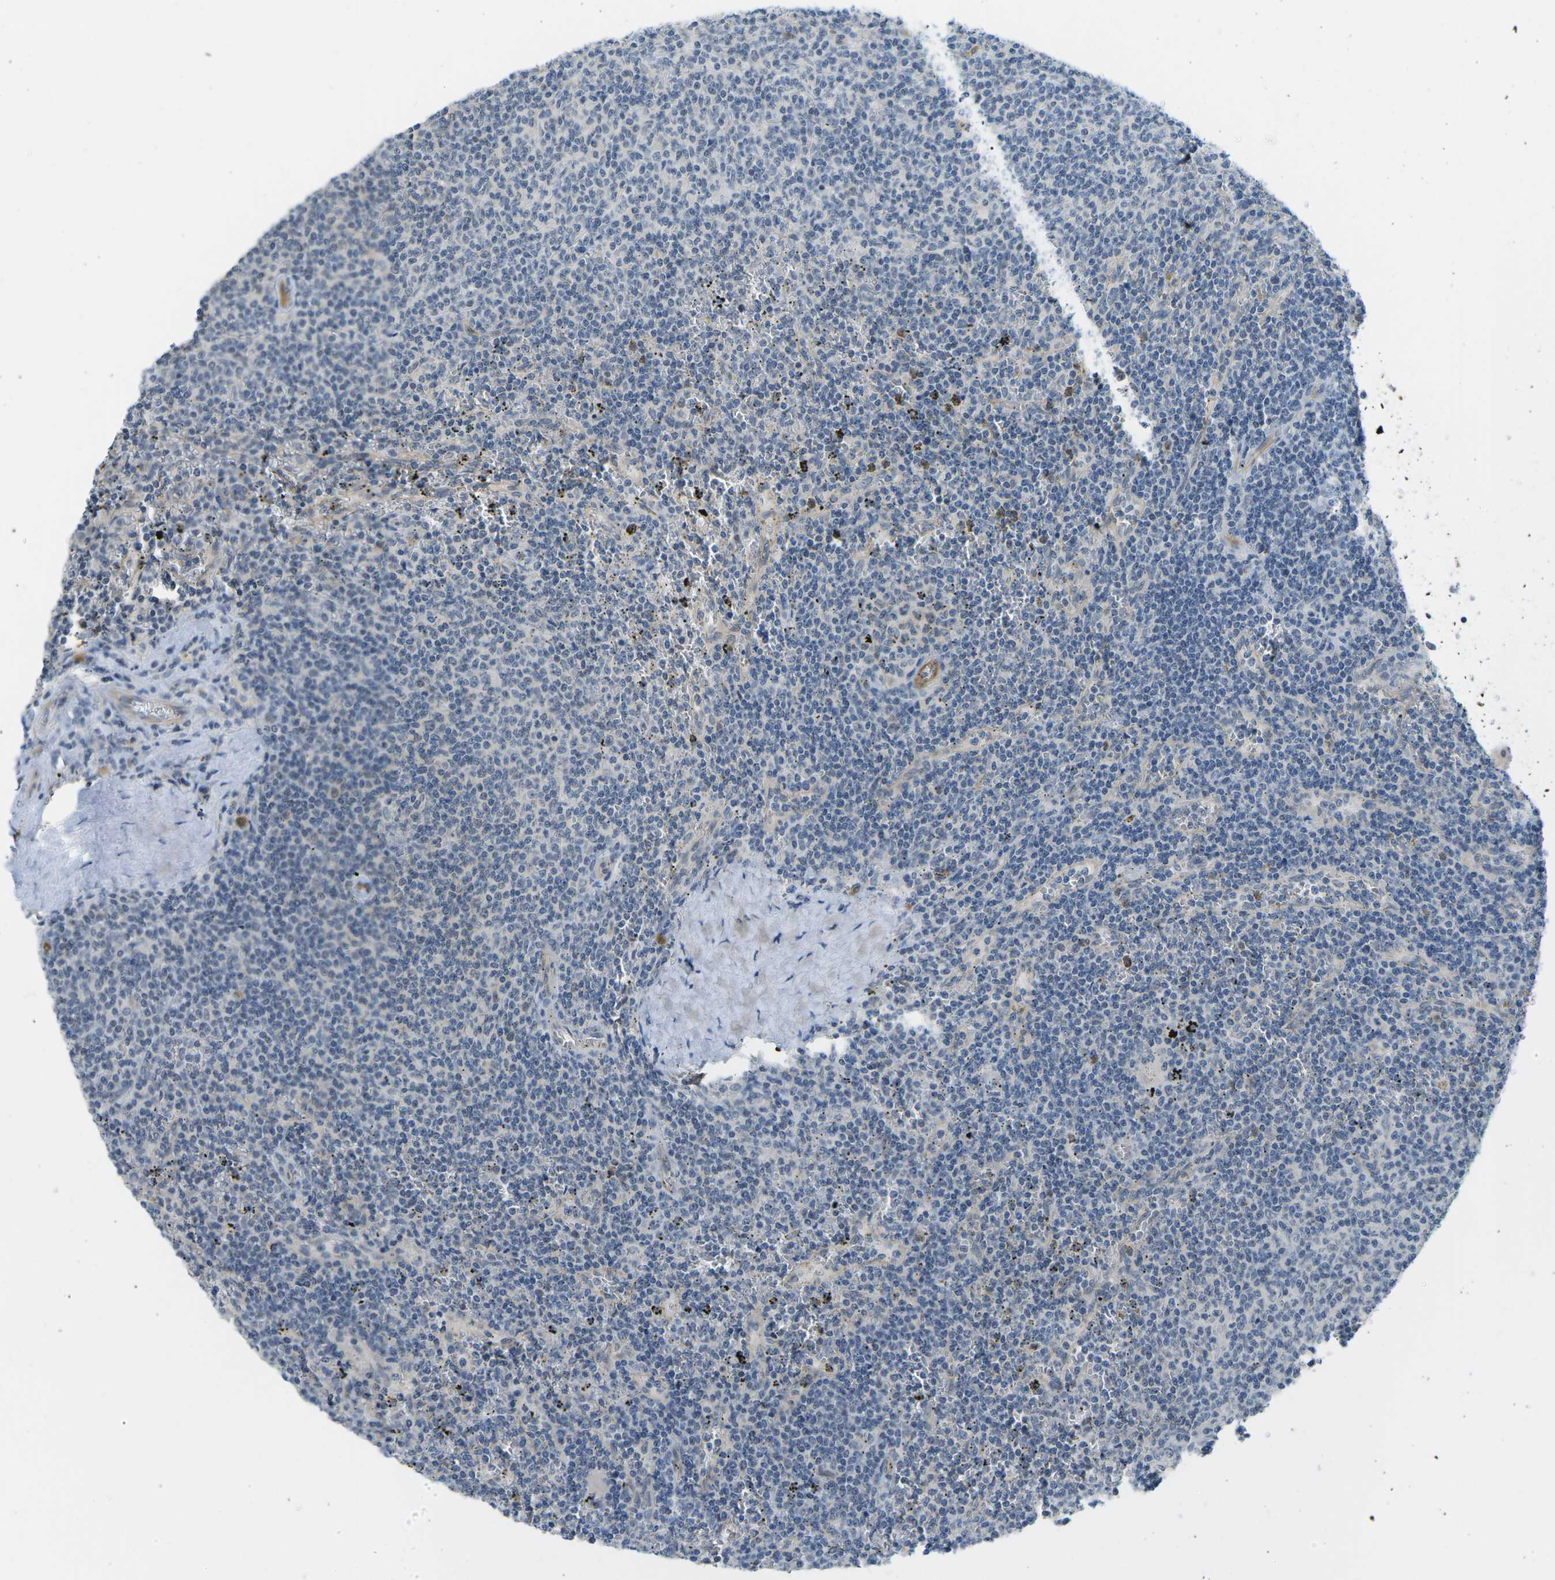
{"staining": {"intensity": "negative", "quantity": "none", "location": "none"}, "tissue": "lymphoma", "cell_type": "Tumor cells", "image_type": "cancer", "snomed": [{"axis": "morphology", "description": "Malignant lymphoma, non-Hodgkin's type, Low grade"}, {"axis": "topography", "description": "Spleen"}], "caption": "This is an immunohistochemistry micrograph of lymphoma. There is no staining in tumor cells.", "gene": "PSAT1", "patient": {"sex": "female", "age": 50}}